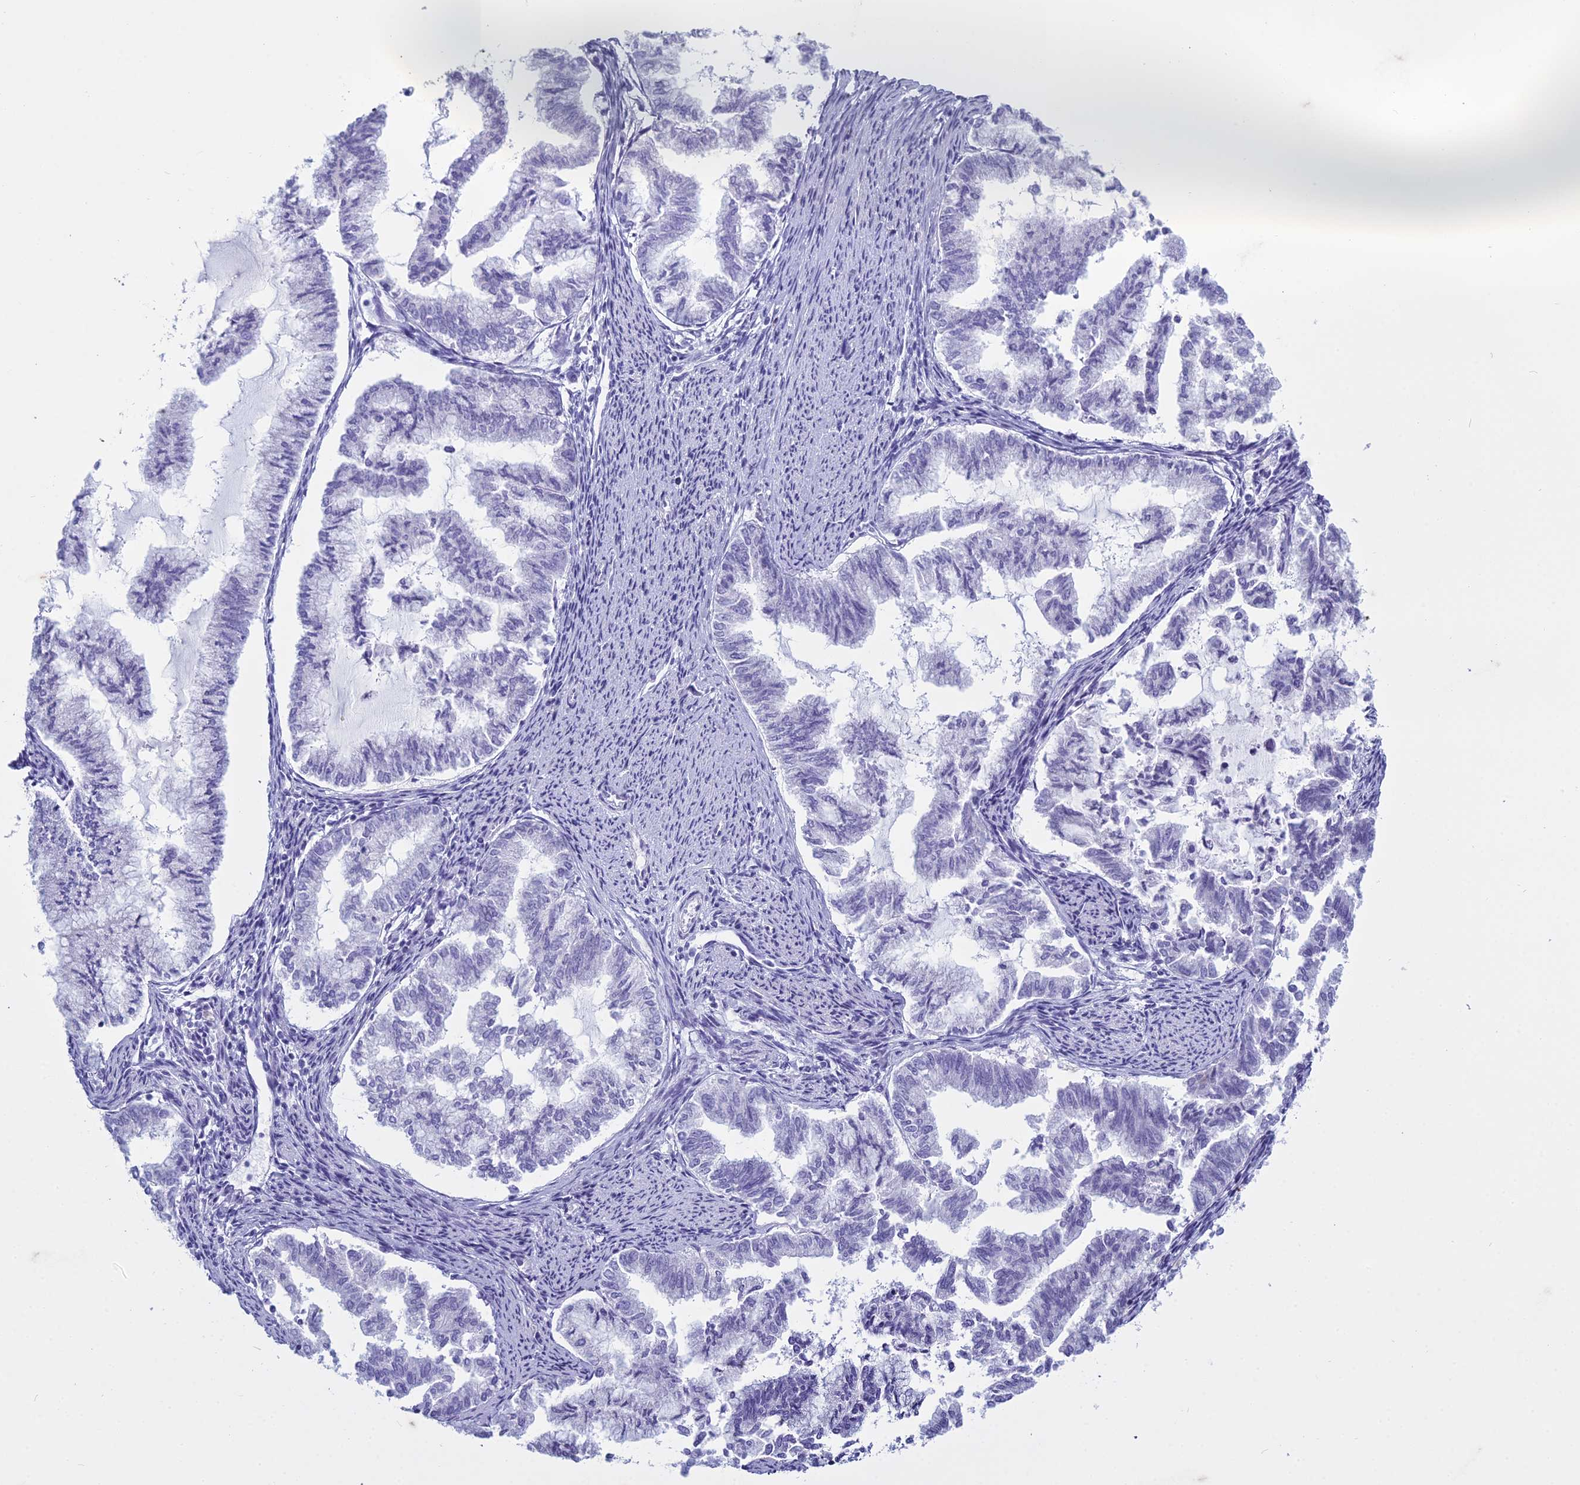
{"staining": {"intensity": "negative", "quantity": "none", "location": "none"}, "tissue": "endometrial cancer", "cell_type": "Tumor cells", "image_type": "cancer", "snomed": [{"axis": "morphology", "description": "Adenocarcinoma, NOS"}, {"axis": "topography", "description": "Endometrium"}], "caption": "There is no significant staining in tumor cells of endometrial cancer (adenocarcinoma).", "gene": "HMGB4", "patient": {"sex": "female", "age": 79}}